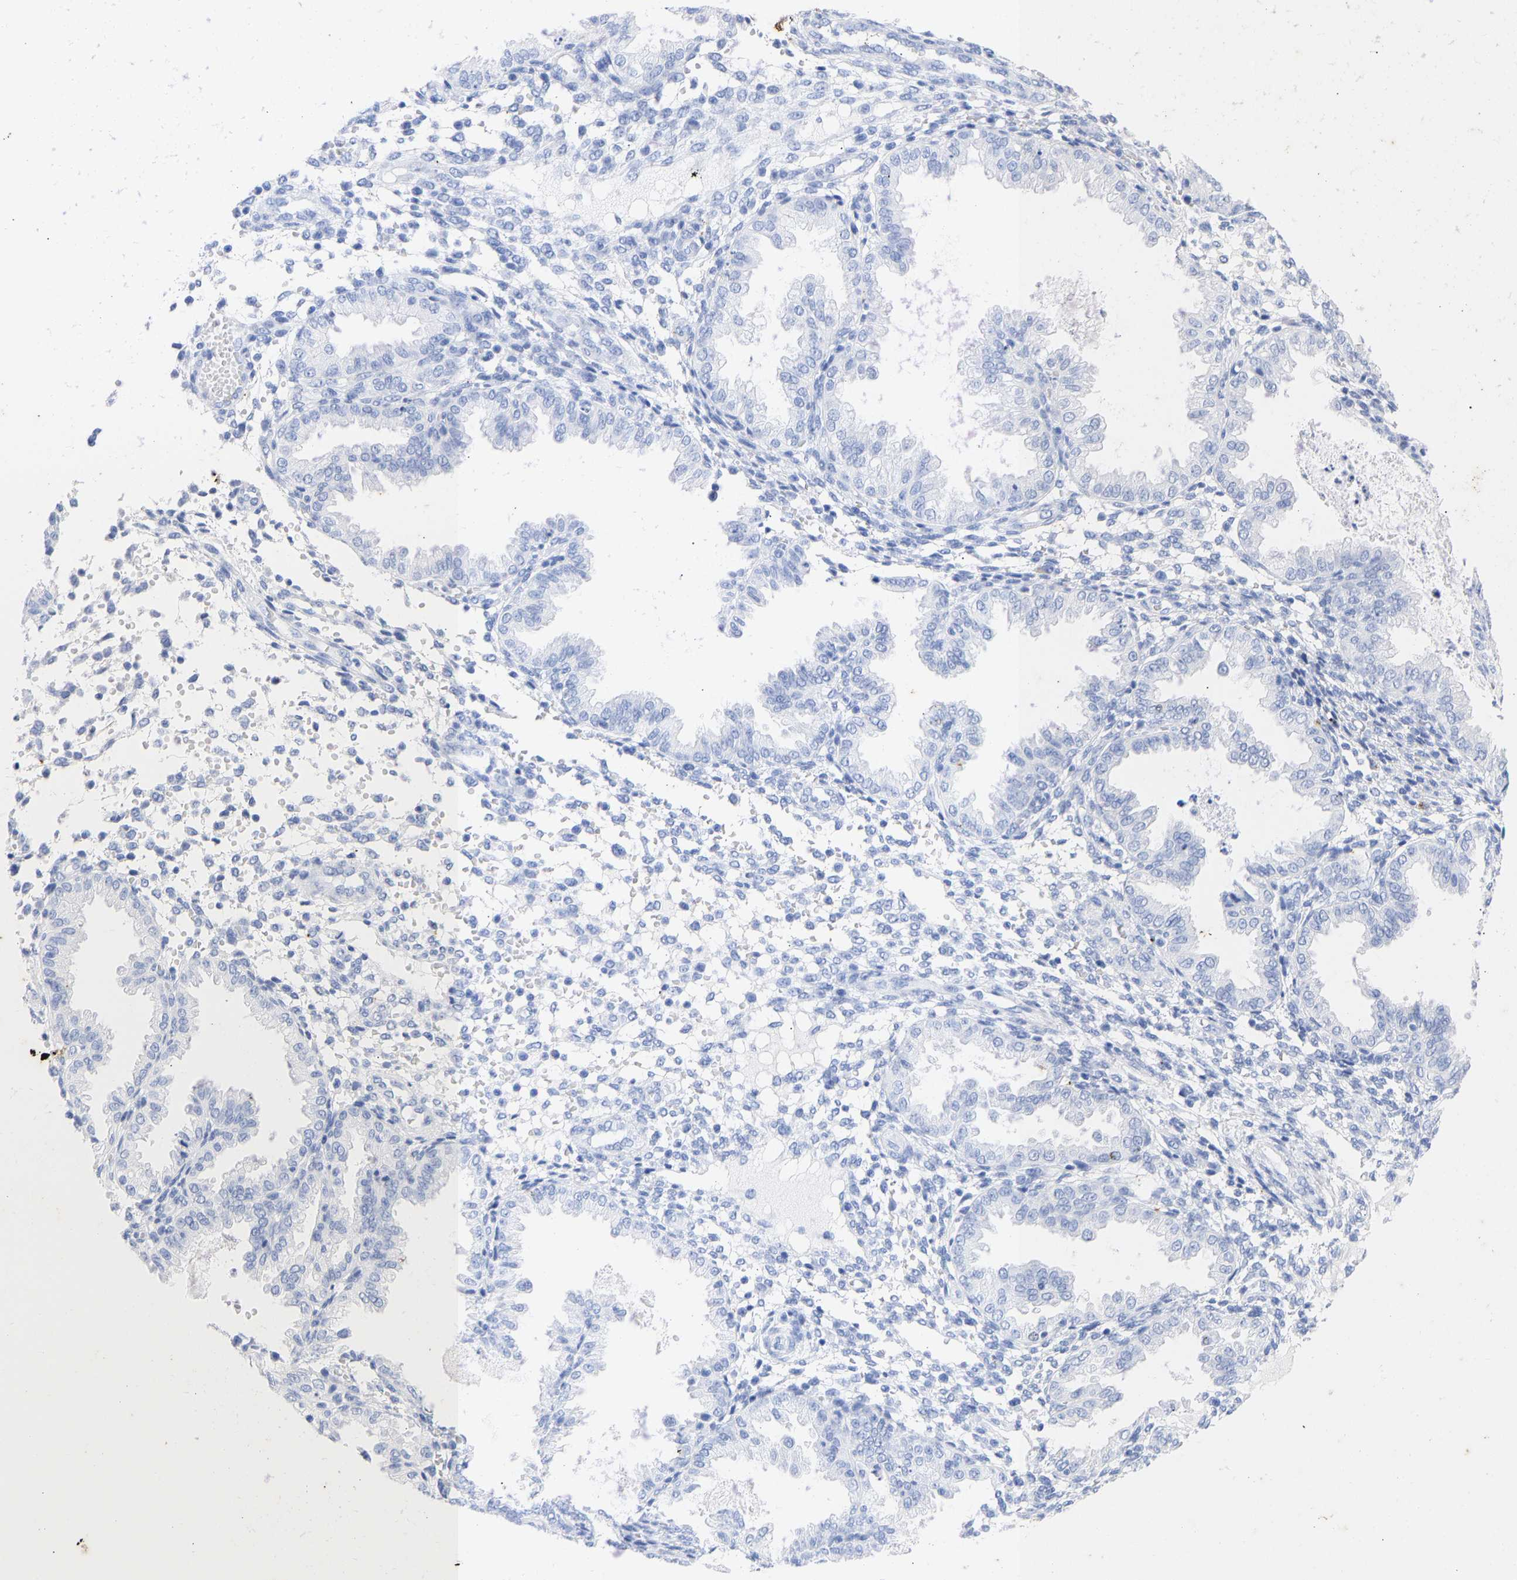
{"staining": {"intensity": "negative", "quantity": "none", "location": "none"}, "tissue": "endometrium", "cell_type": "Cells in endometrial stroma", "image_type": "normal", "snomed": [{"axis": "morphology", "description": "Normal tissue, NOS"}, {"axis": "topography", "description": "Endometrium"}], "caption": "High power microscopy photomicrograph of an IHC image of unremarkable endometrium, revealing no significant staining in cells in endometrial stroma. Brightfield microscopy of immunohistochemistry stained with DAB (3,3'-diaminobenzidine) (brown) and hematoxylin (blue), captured at high magnification.", "gene": "KRT1", "patient": {"sex": "female", "age": 33}}